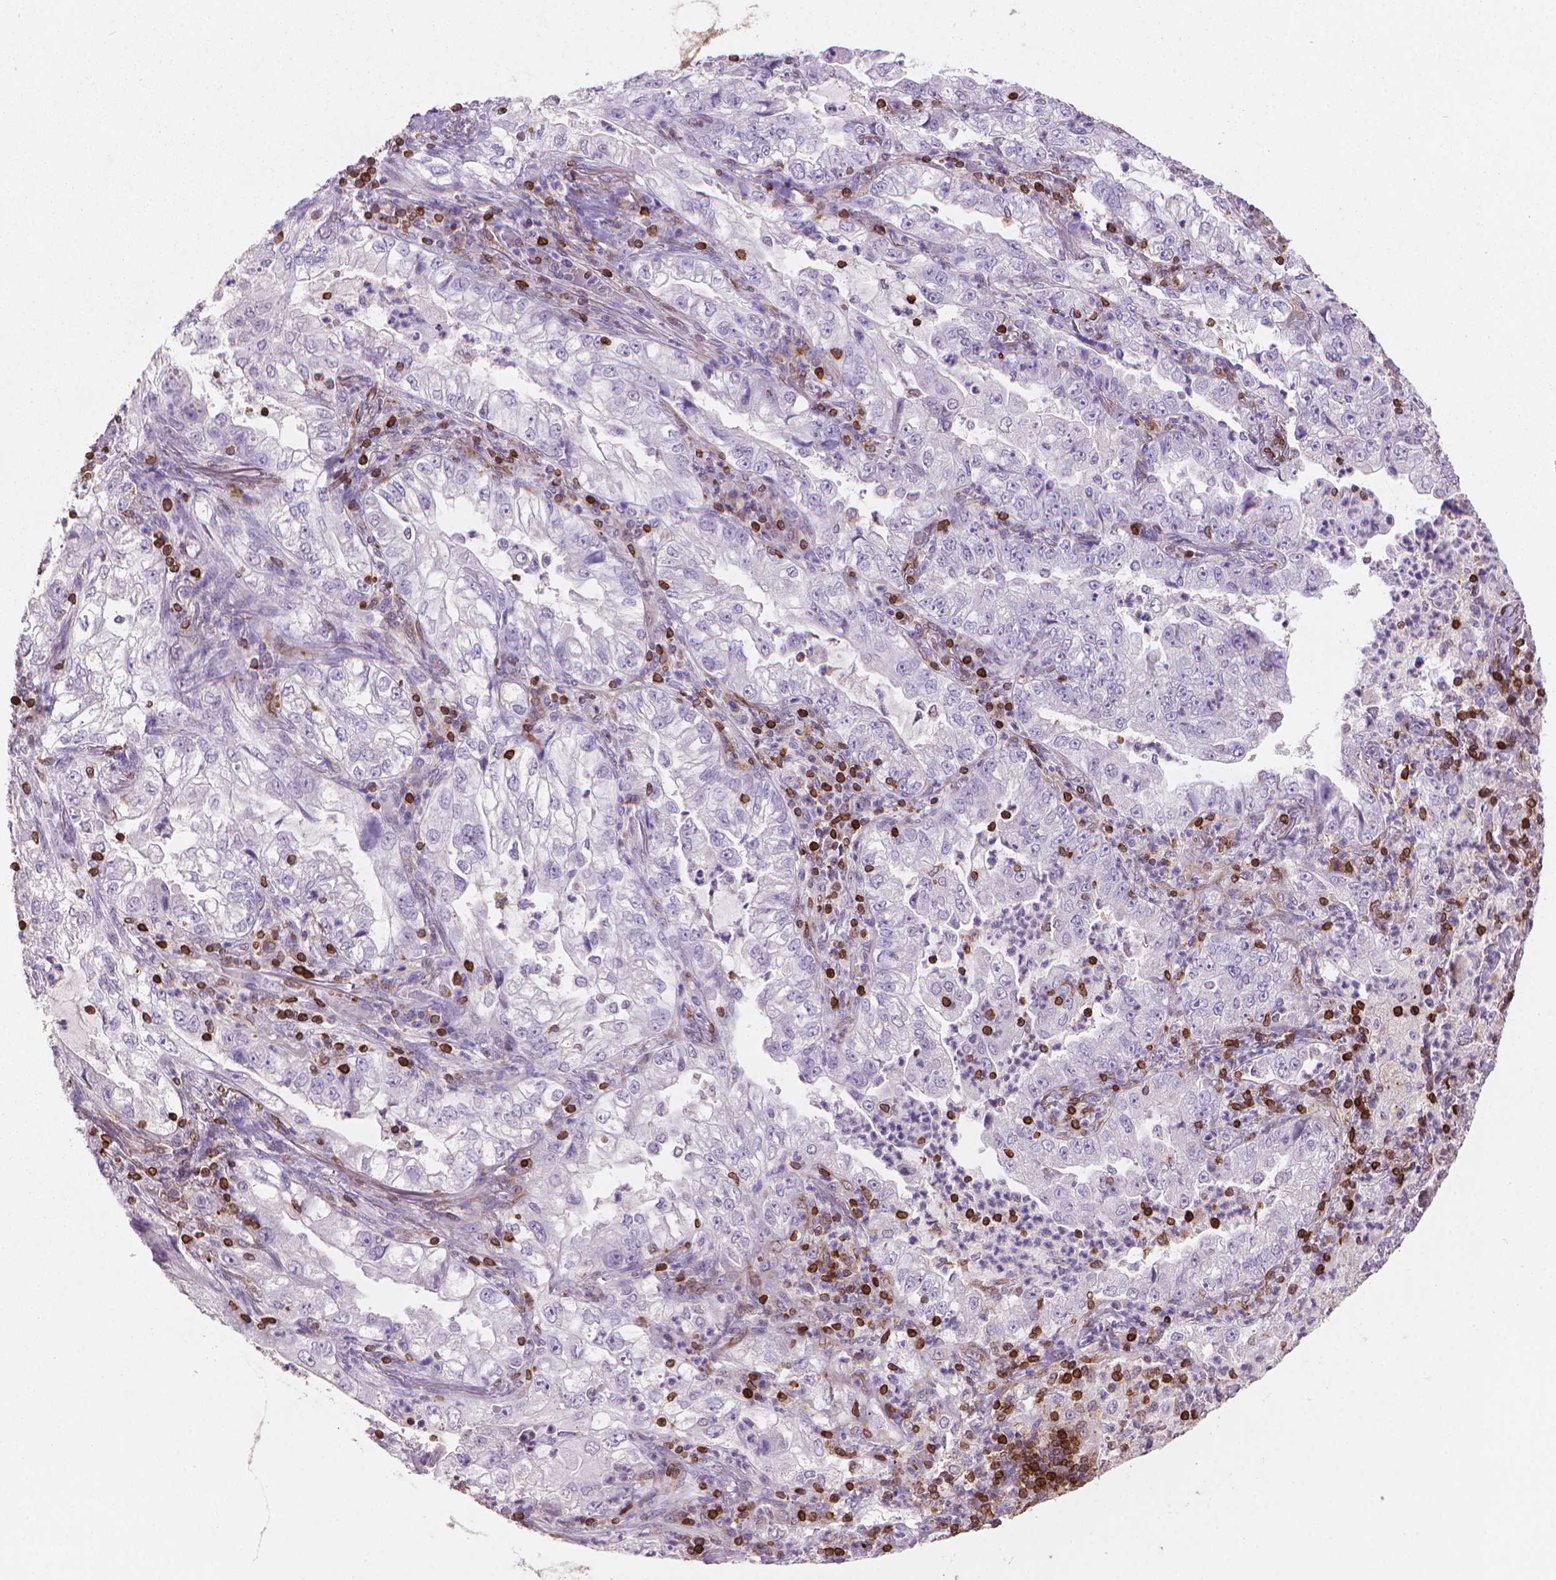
{"staining": {"intensity": "negative", "quantity": "none", "location": "none"}, "tissue": "lung cancer", "cell_type": "Tumor cells", "image_type": "cancer", "snomed": [{"axis": "morphology", "description": "Adenocarcinoma, NOS"}, {"axis": "topography", "description": "Lung"}], "caption": "Immunohistochemistry micrograph of neoplastic tissue: lung adenocarcinoma stained with DAB demonstrates no significant protein expression in tumor cells.", "gene": "BCL2", "patient": {"sex": "female", "age": 73}}